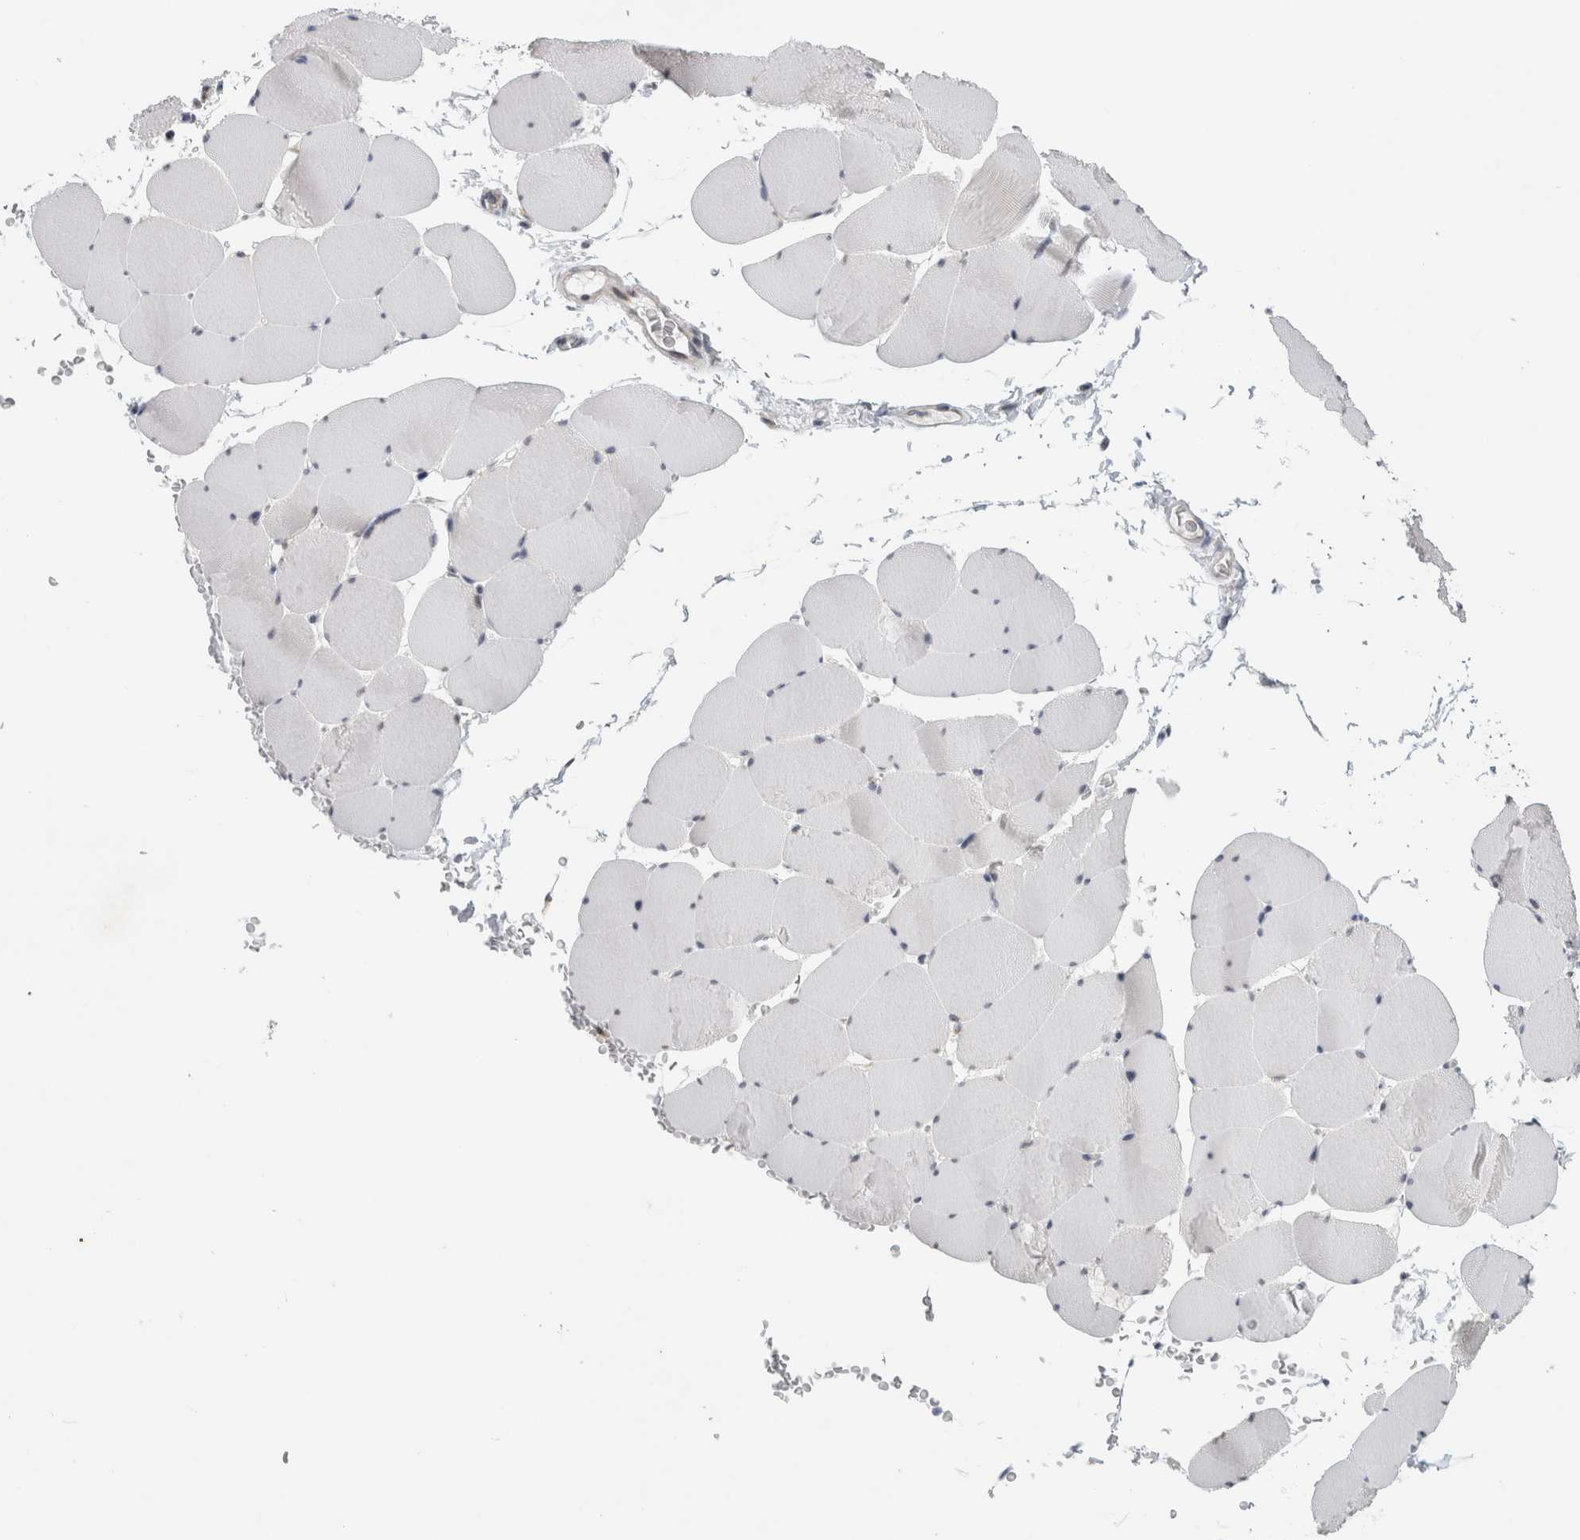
{"staining": {"intensity": "weak", "quantity": "<25%", "location": "nuclear"}, "tissue": "skeletal muscle", "cell_type": "Myocytes", "image_type": "normal", "snomed": [{"axis": "morphology", "description": "Normal tissue, NOS"}, {"axis": "topography", "description": "Skeletal muscle"}], "caption": "Protein analysis of normal skeletal muscle exhibits no significant positivity in myocytes. (DAB (3,3'-diaminobenzidine) immunohistochemistry (IHC) visualized using brightfield microscopy, high magnification).", "gene": "EIF4G3", "patient": {"sex": "male", "age": 62}}